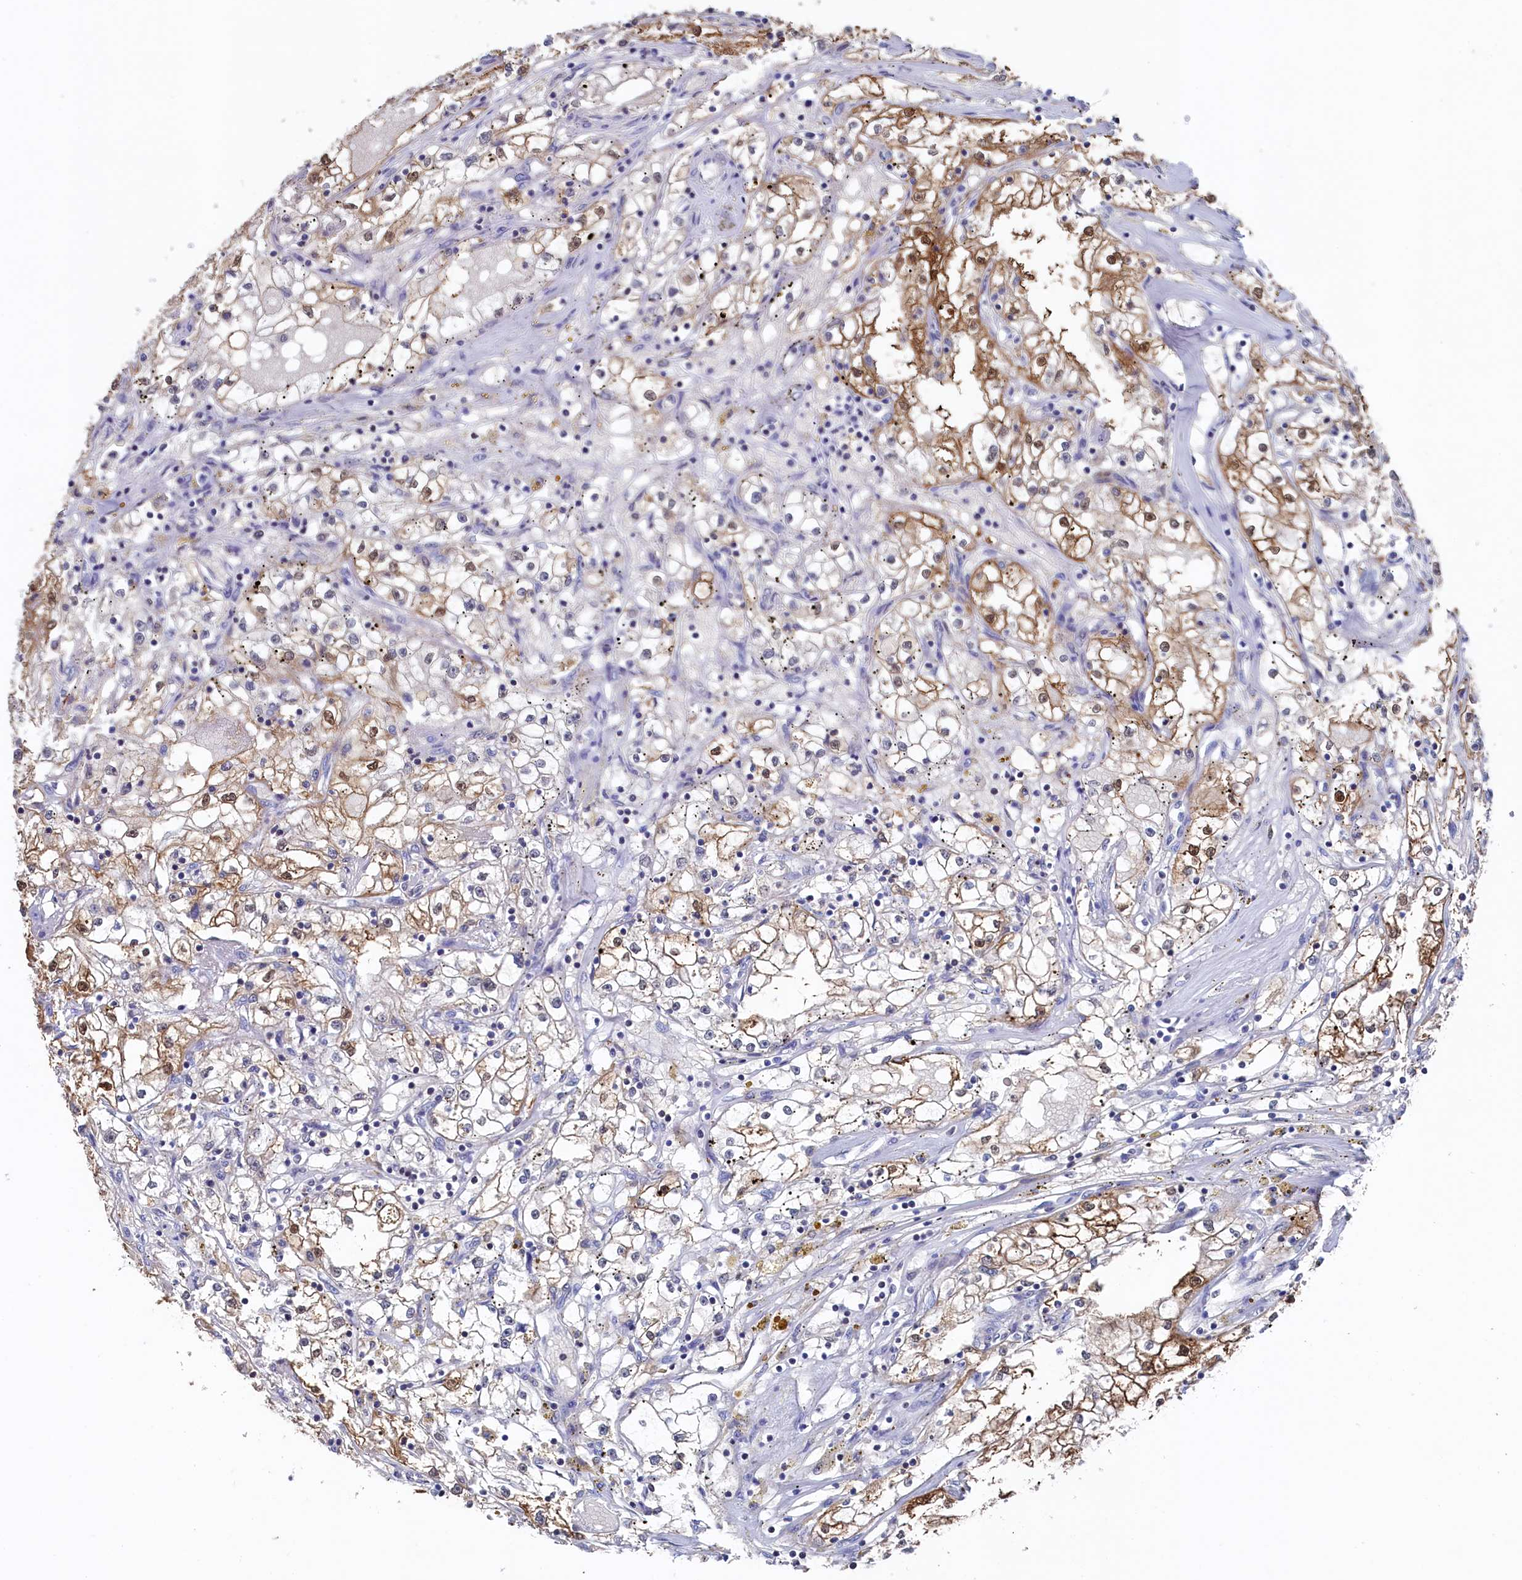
{"staining": {"intensity": "moderate", "quantity": "25%-75%", "location": "cytoplasmic/membranous,nuclear"}, "tissue": "renal cancer", "cell_type": "Tumor cells", "image_type": "cancer", "snomed": [{"axis": "morphology", "description": "Adenocarcinoma, NOS"}, {"axis": "topography", "description": "Kidney"}], "caption": "IHC (DAB (3,3'-diaminobenzidine)) staining of human renal adenocarcinoma shows moderate cytoplasmic/membranous and nuclear protein positivity in approximately 25%-75% of tumor cells.", "gene": "C11orf54", "patient": {"sex": "male", "age": 56}}